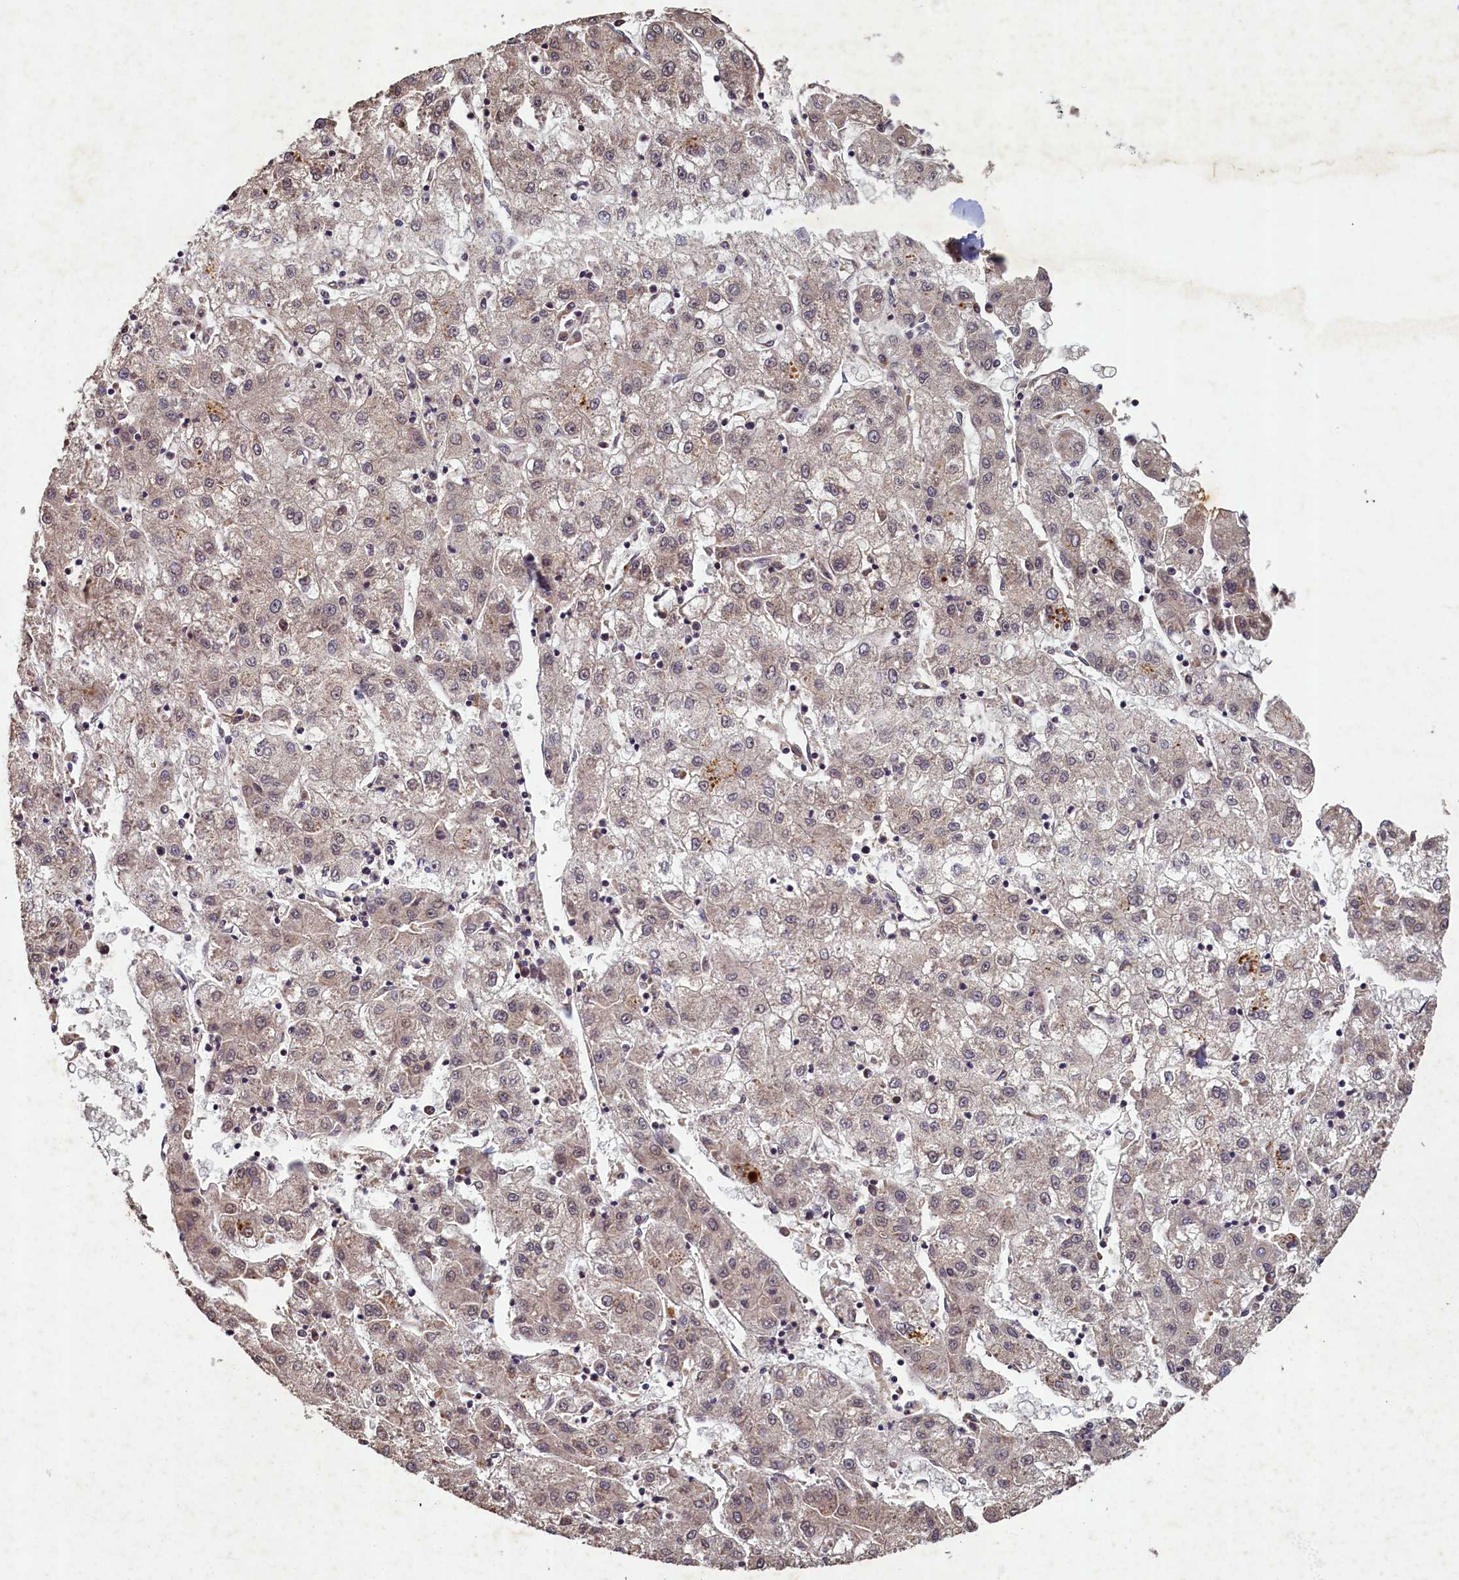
{"staining": {"intensity": "weak", "quantity": "25%-75%", "location": "cytoplasmic/membranous,nuclear"}, "tissue": "liver cancer", "cell_type": "Tumor cells", "image_type": "cancer", "snomed": [{"axis": "morphology", "description": "Carcinoma, Hepatocellular, NOS"}, {"axis": "topography", "description": "Liver"}], "caption": "IHC histopathology image of human liver cancer (hepatocellular carcinoma) stained for a protein (brown), which demonstrates low levels of weak cytoplasmic/membranous and nuclear expression in about 25%-75% of tumor cells.", "gene": "LATS2", "patient": {"sex": "male", "age": 72}}